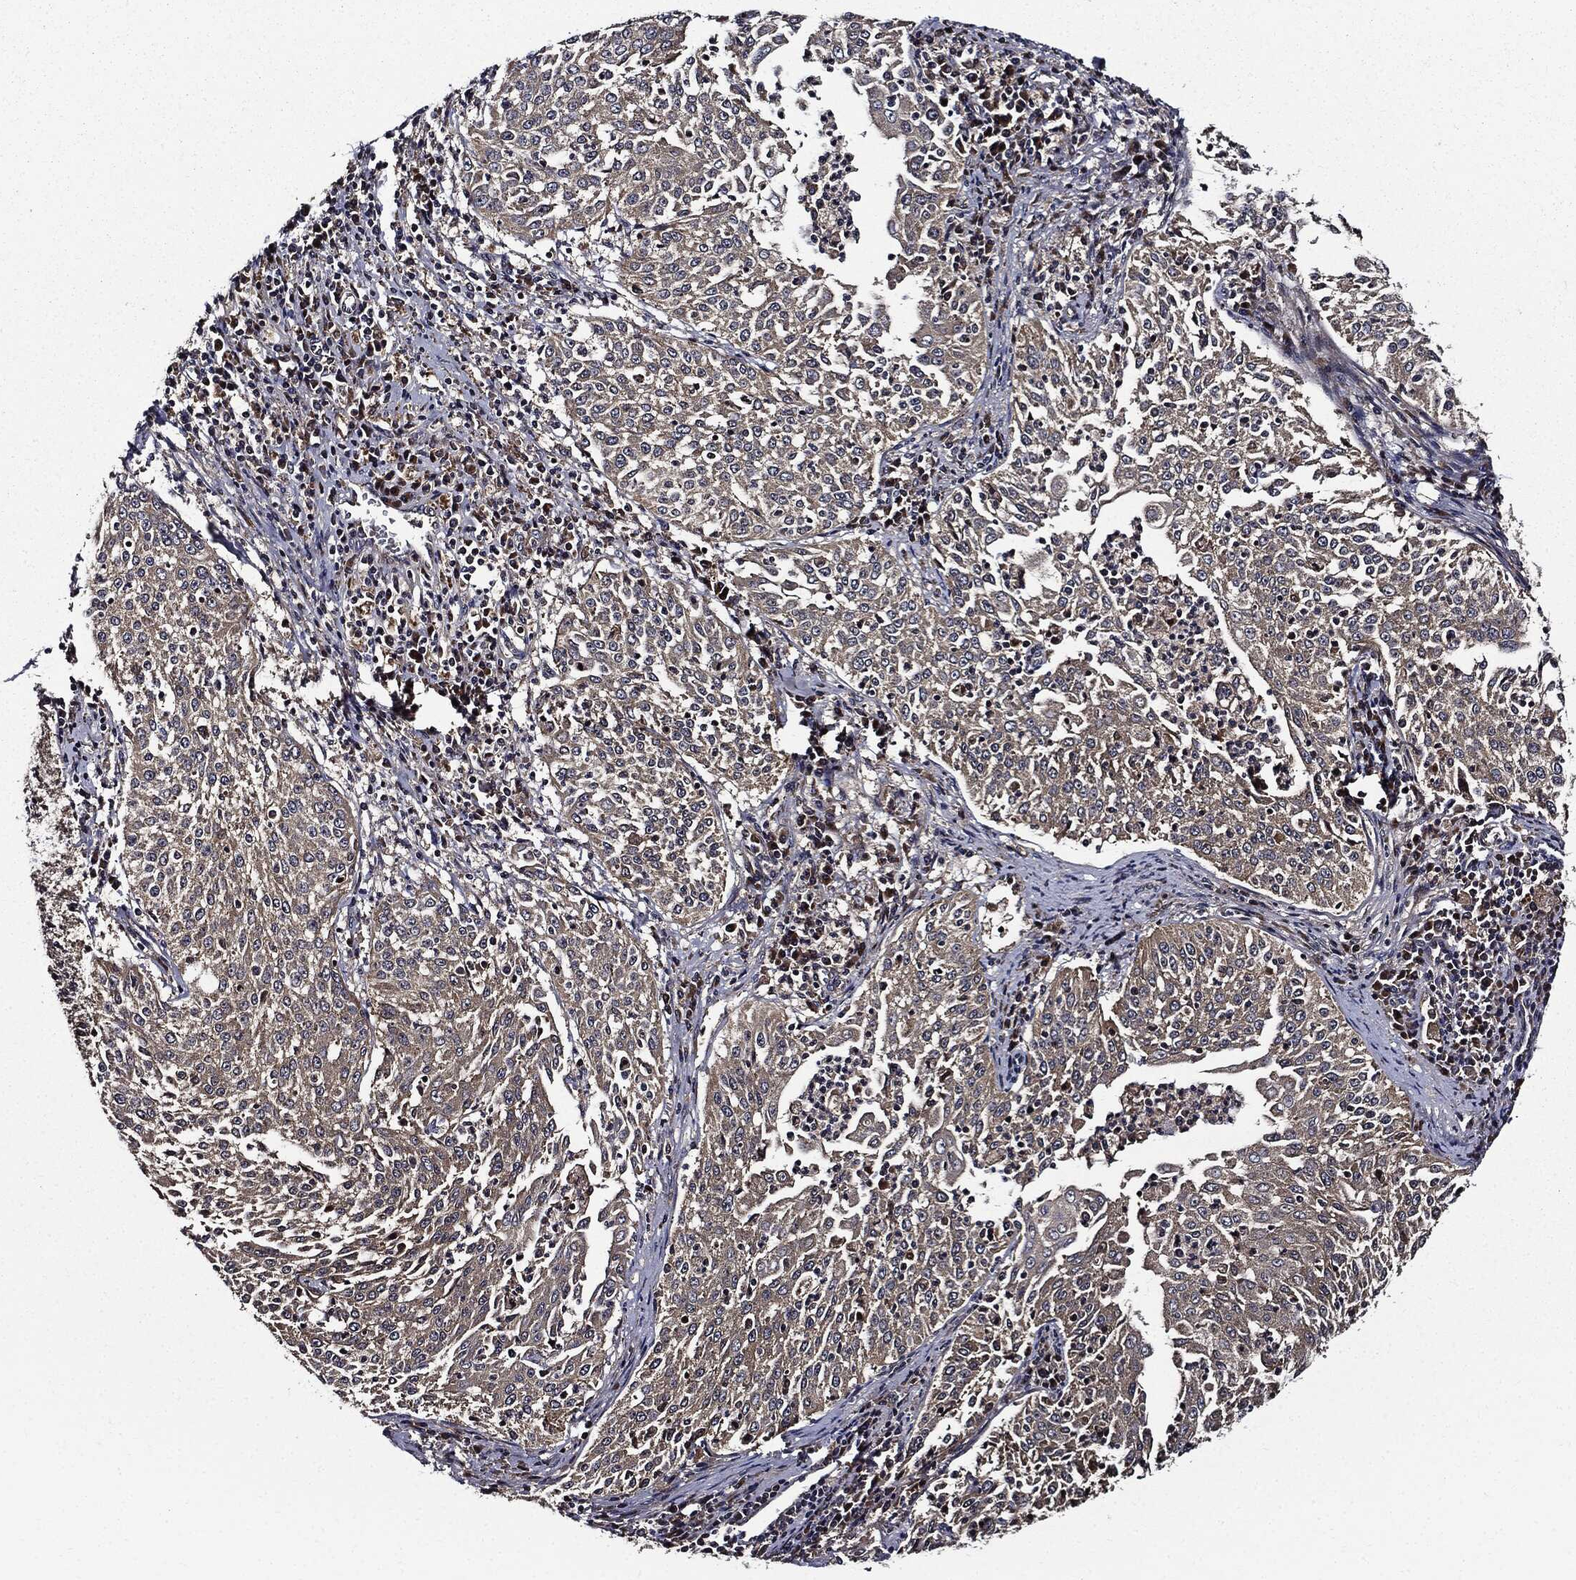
{"staining": {"intensity": "negative", "quantity": "none", "location": "none"}, "tissue": "cervical cancer", "cell_type": "Tumor cells", "image_type": "cancer", "snomed": [{"axis": "morphology", "description": "Squamous cell carcinoma, NOS"}, {"axis": "topography", "description": "Cervix"}], "caption": "Micrograph shows no significant protein staining in tumor cells of cervical cancer (squamous cell carcinoma). (DAB (3,3'-diaminobenzidine) IHC visualized using brightfield microscopy, high magnification).", "gene": "HTT", "patient": {"sex": "female", "age": 41}}